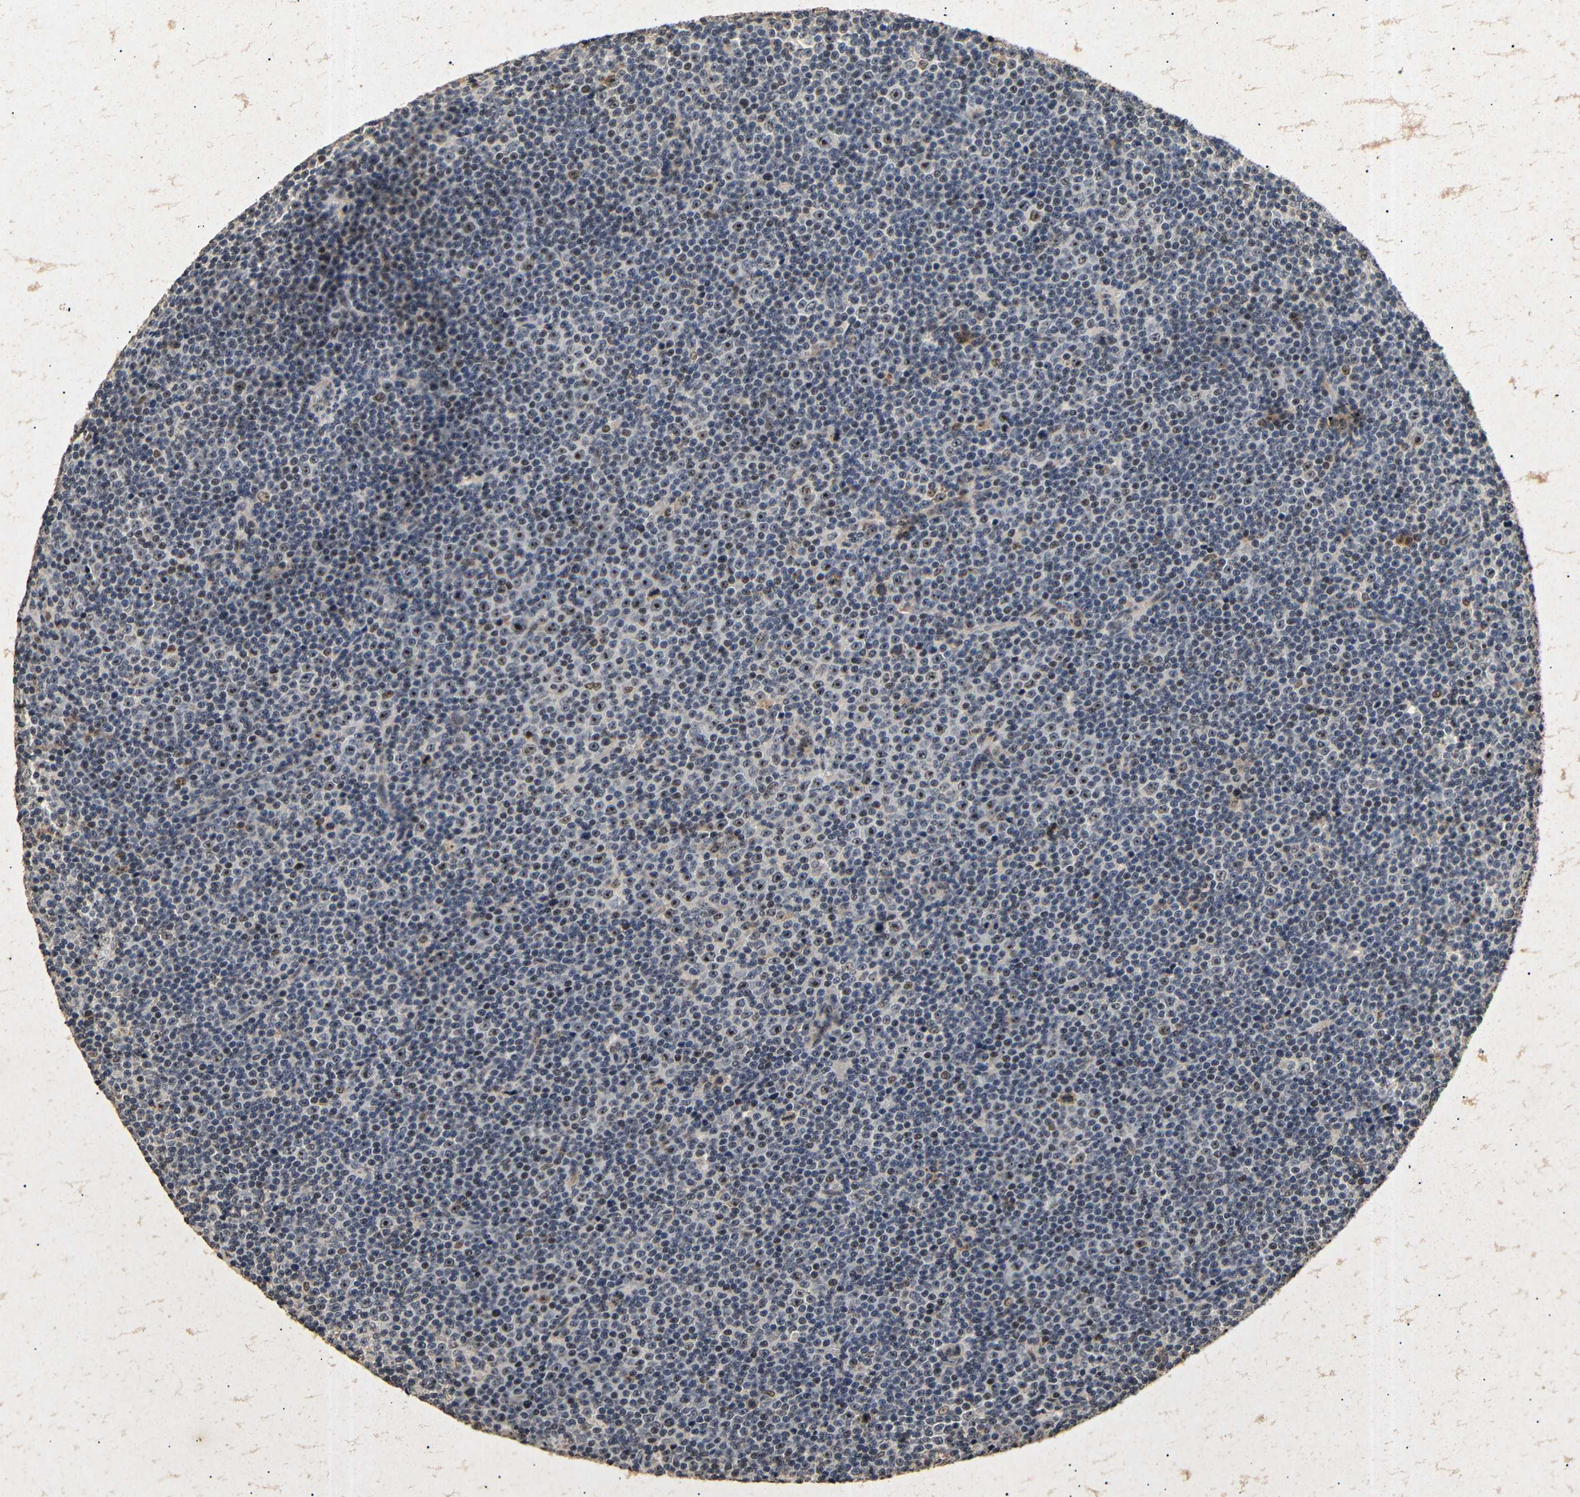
{"staining": {"intensity": "moderate", "quantity": "25%-75%", "location": "nuclear"}, "tissue": "lymphoma", "cell_type": "Tumor cells", "image_type": "cancer", "snomed": [{"axis": "morphology", "description": "Malignant lymphoma, non-Hodgkin's type, Low grade"}, {"axis": "topography", "description": "Lymph node"}], "caption": "Moderate nuclear protein staining is present in approximately 25%-75% of tumor cells in malignant lymphoma, non-Hodgkin's type (low-grade). The protein of interest is shown in brown color, while the nuclei are stained blue.", "gene": "PARN", "patient": {"sex": "female", "age": 67}}